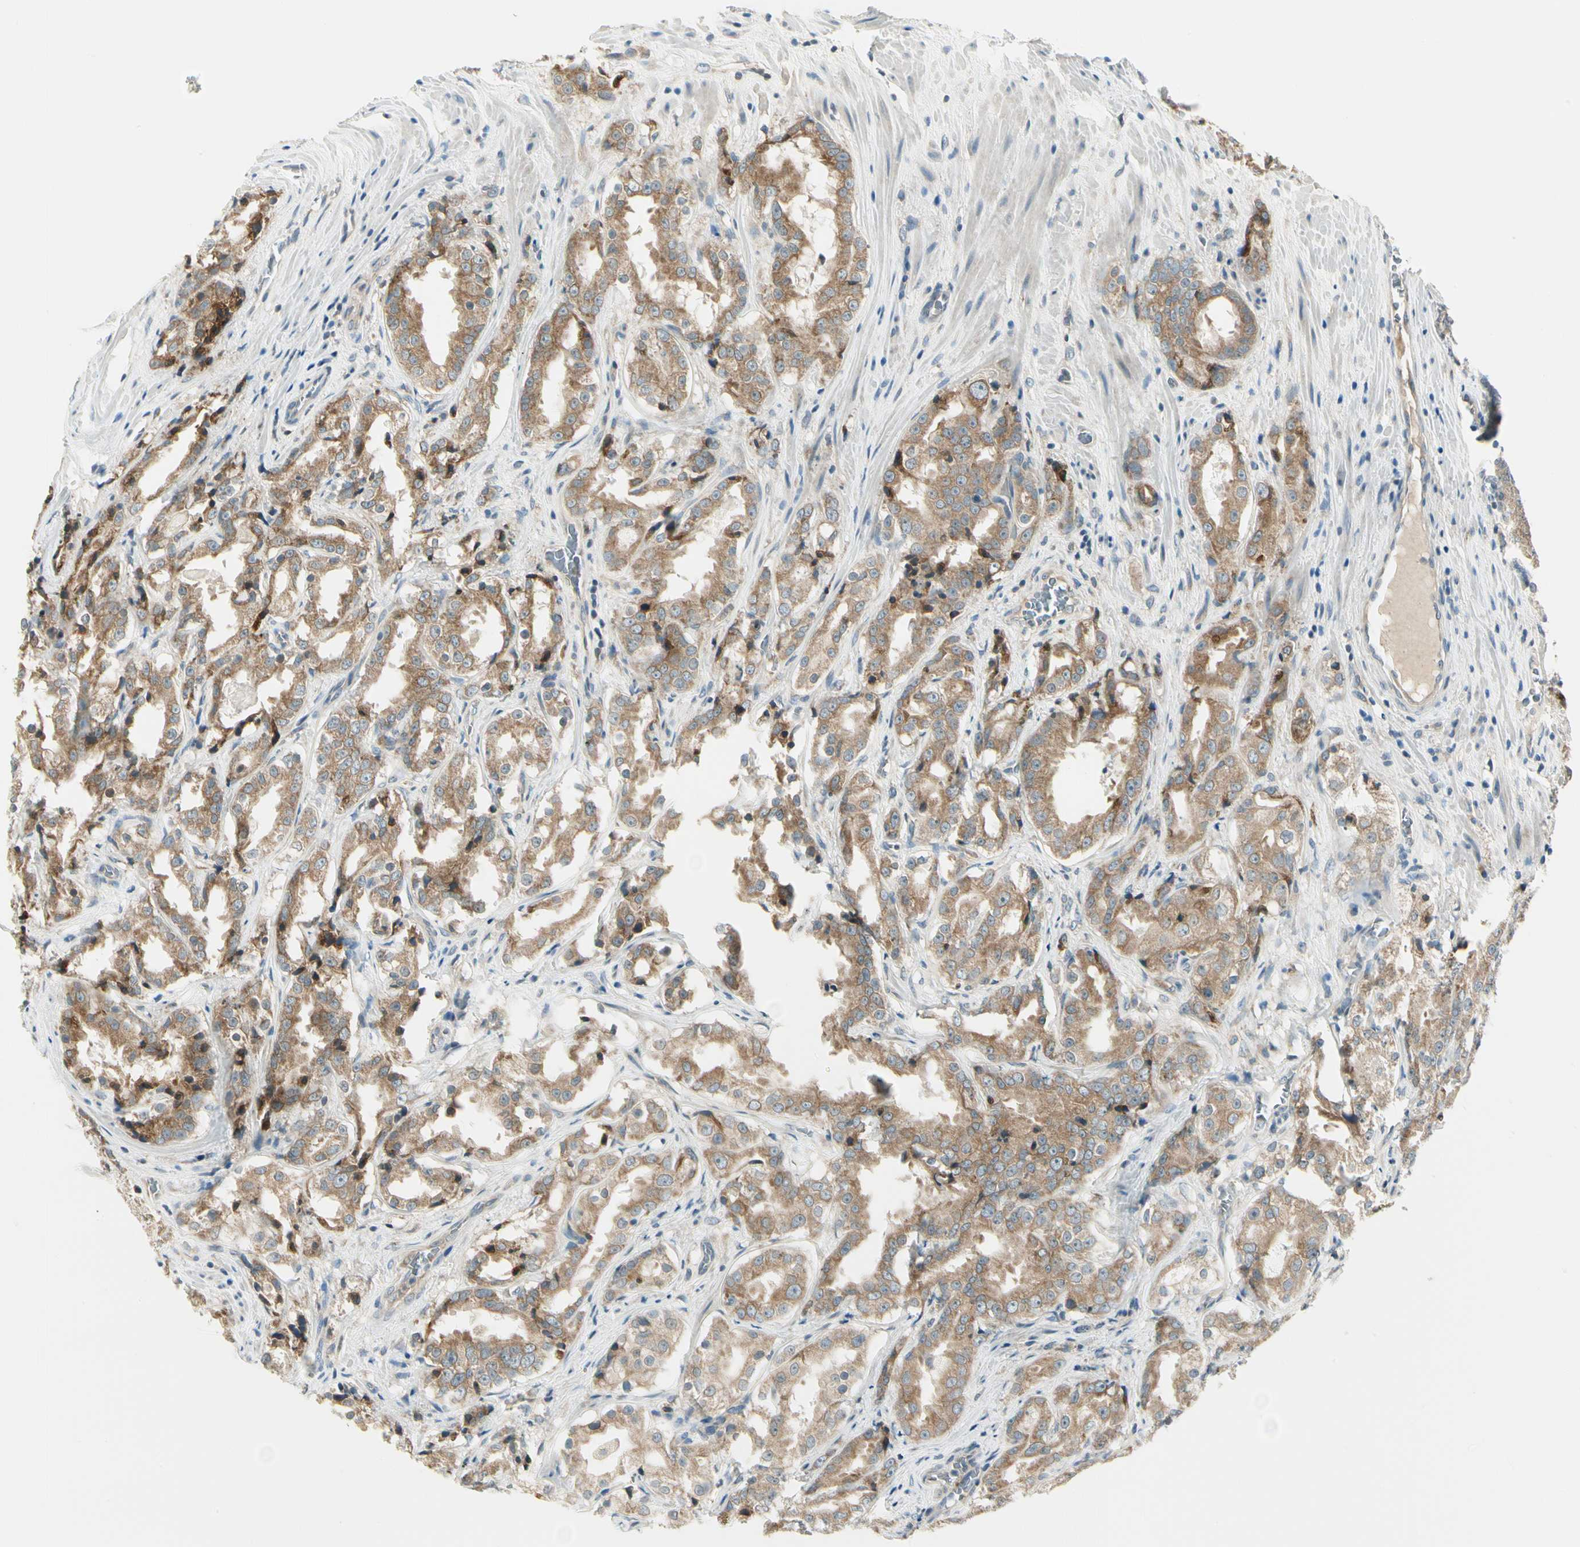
{"staining": {"intensity": "moderate", "quantity": ">75%", "location": "cytoplasmic/membranous"}, "tissue": "prostate cancer", "cell_type": "Tumor cells", "image_type": "cancer", "snomed": [{"axis": "morphology", "description": "Adenocarcinoma, High grade"}, {"axis": "topography", "description": "Prostate"}], "caption": "Protein expression analysis of human prostate cancer (high-grade adenocarcinoma) reveals moderate cytoplasmic/membranous staining in about >75% of tumor cells. The protein is shown in brown color, while the nuclei are stained blue.", "gene": "BNIP1", "patient": {"sex": "male", "age": 73}}